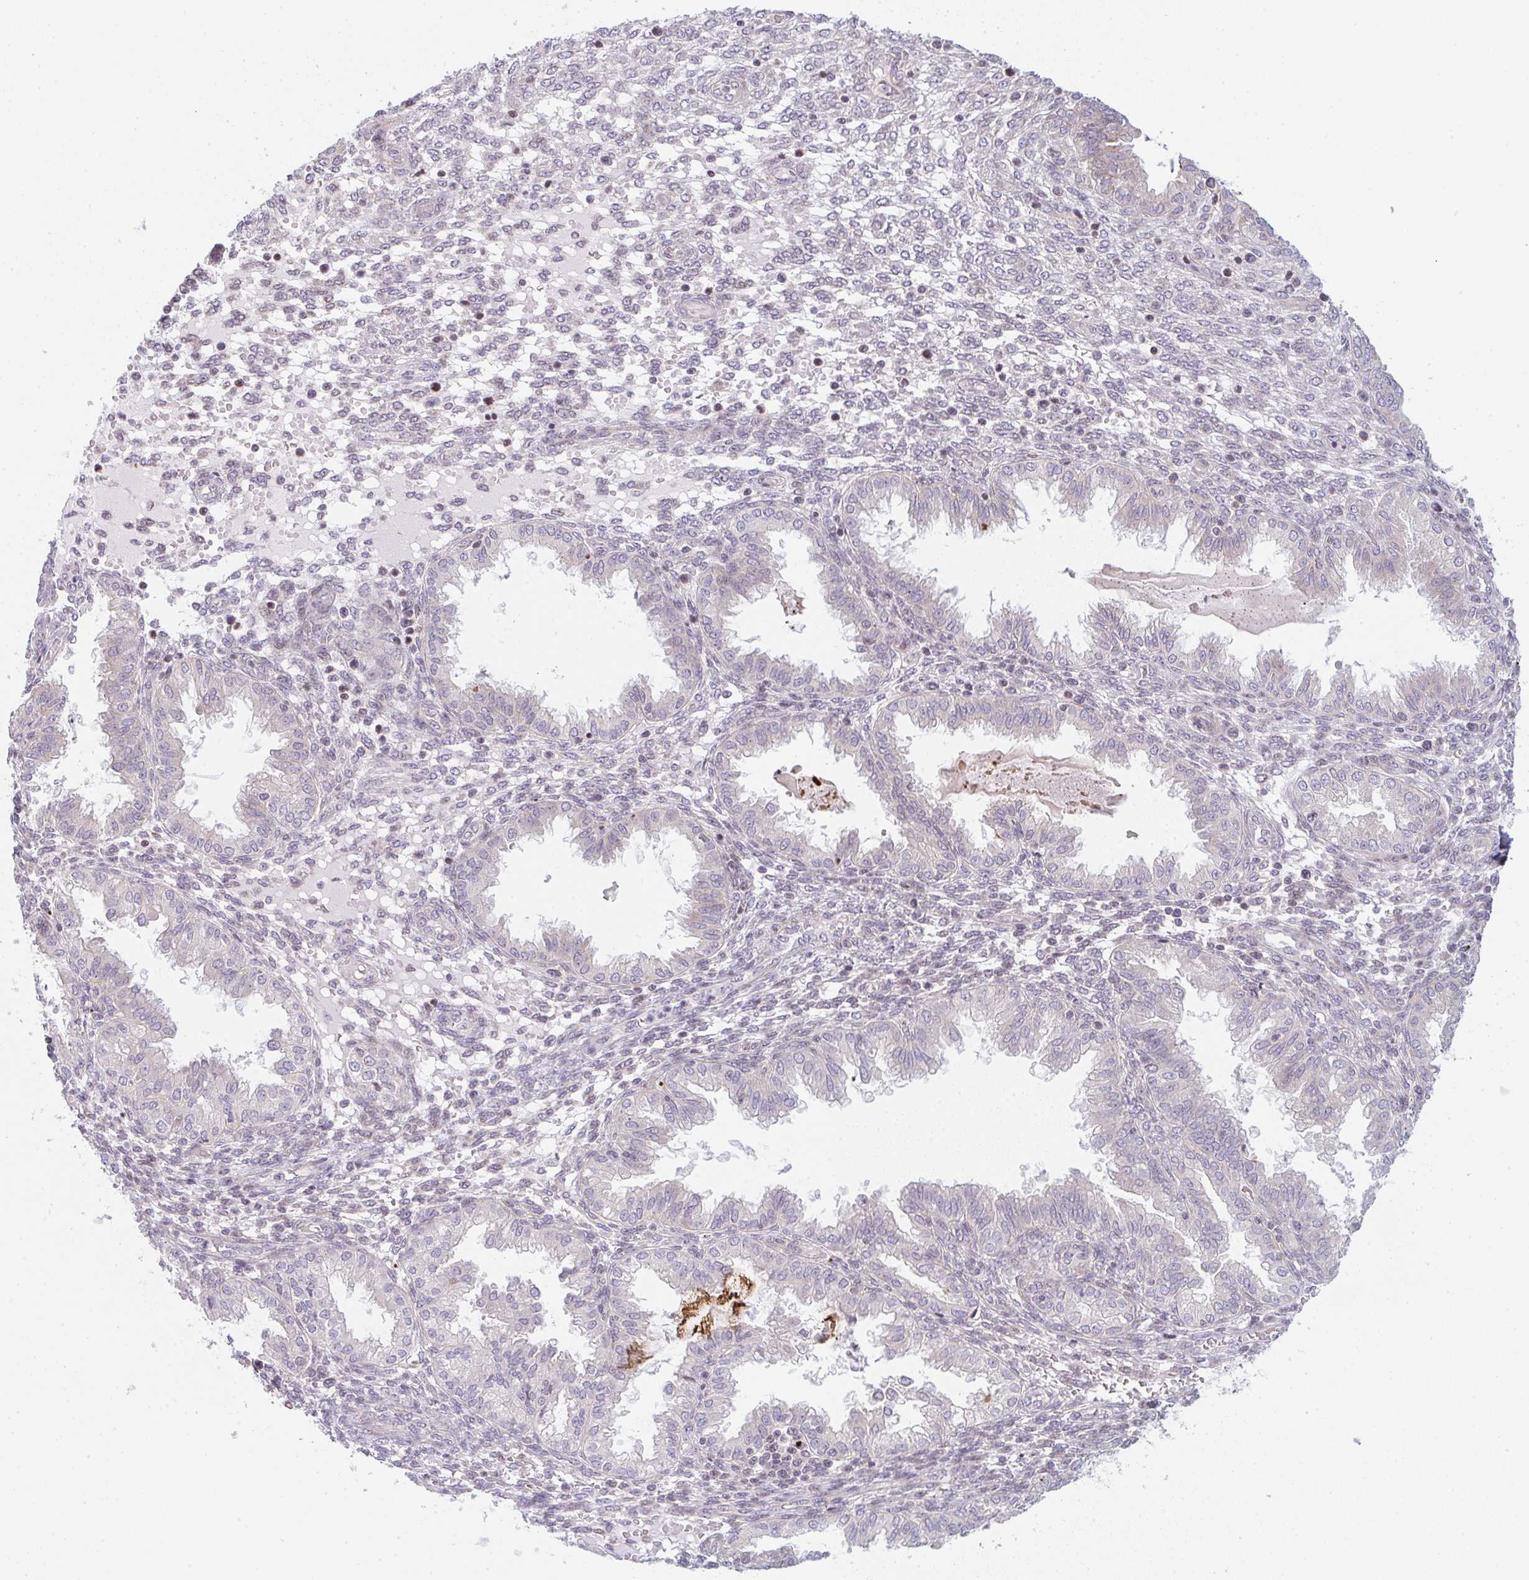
{"staining": {"intensity": "negative", "quantity": "none", "location": "none"}, "tissue": "endometrium", "cell_type": "Cells in endometrial stroma", "image_type": "normal", "snomed": [{"axis": "morphology", "description": "Normal tissue, NOS"}, {"axis": "topography", "description": "Endometrium"}], "caption": "A histopathology image of human endometrium is negative for staining in cells in endometrial stroma. (DAB (3,3'-diaminobenzidine) IHC visualized using brightfield microscopy, high magnification).", "gene": "TMEM237", "patient": {"sex": "female", "age": 33}}